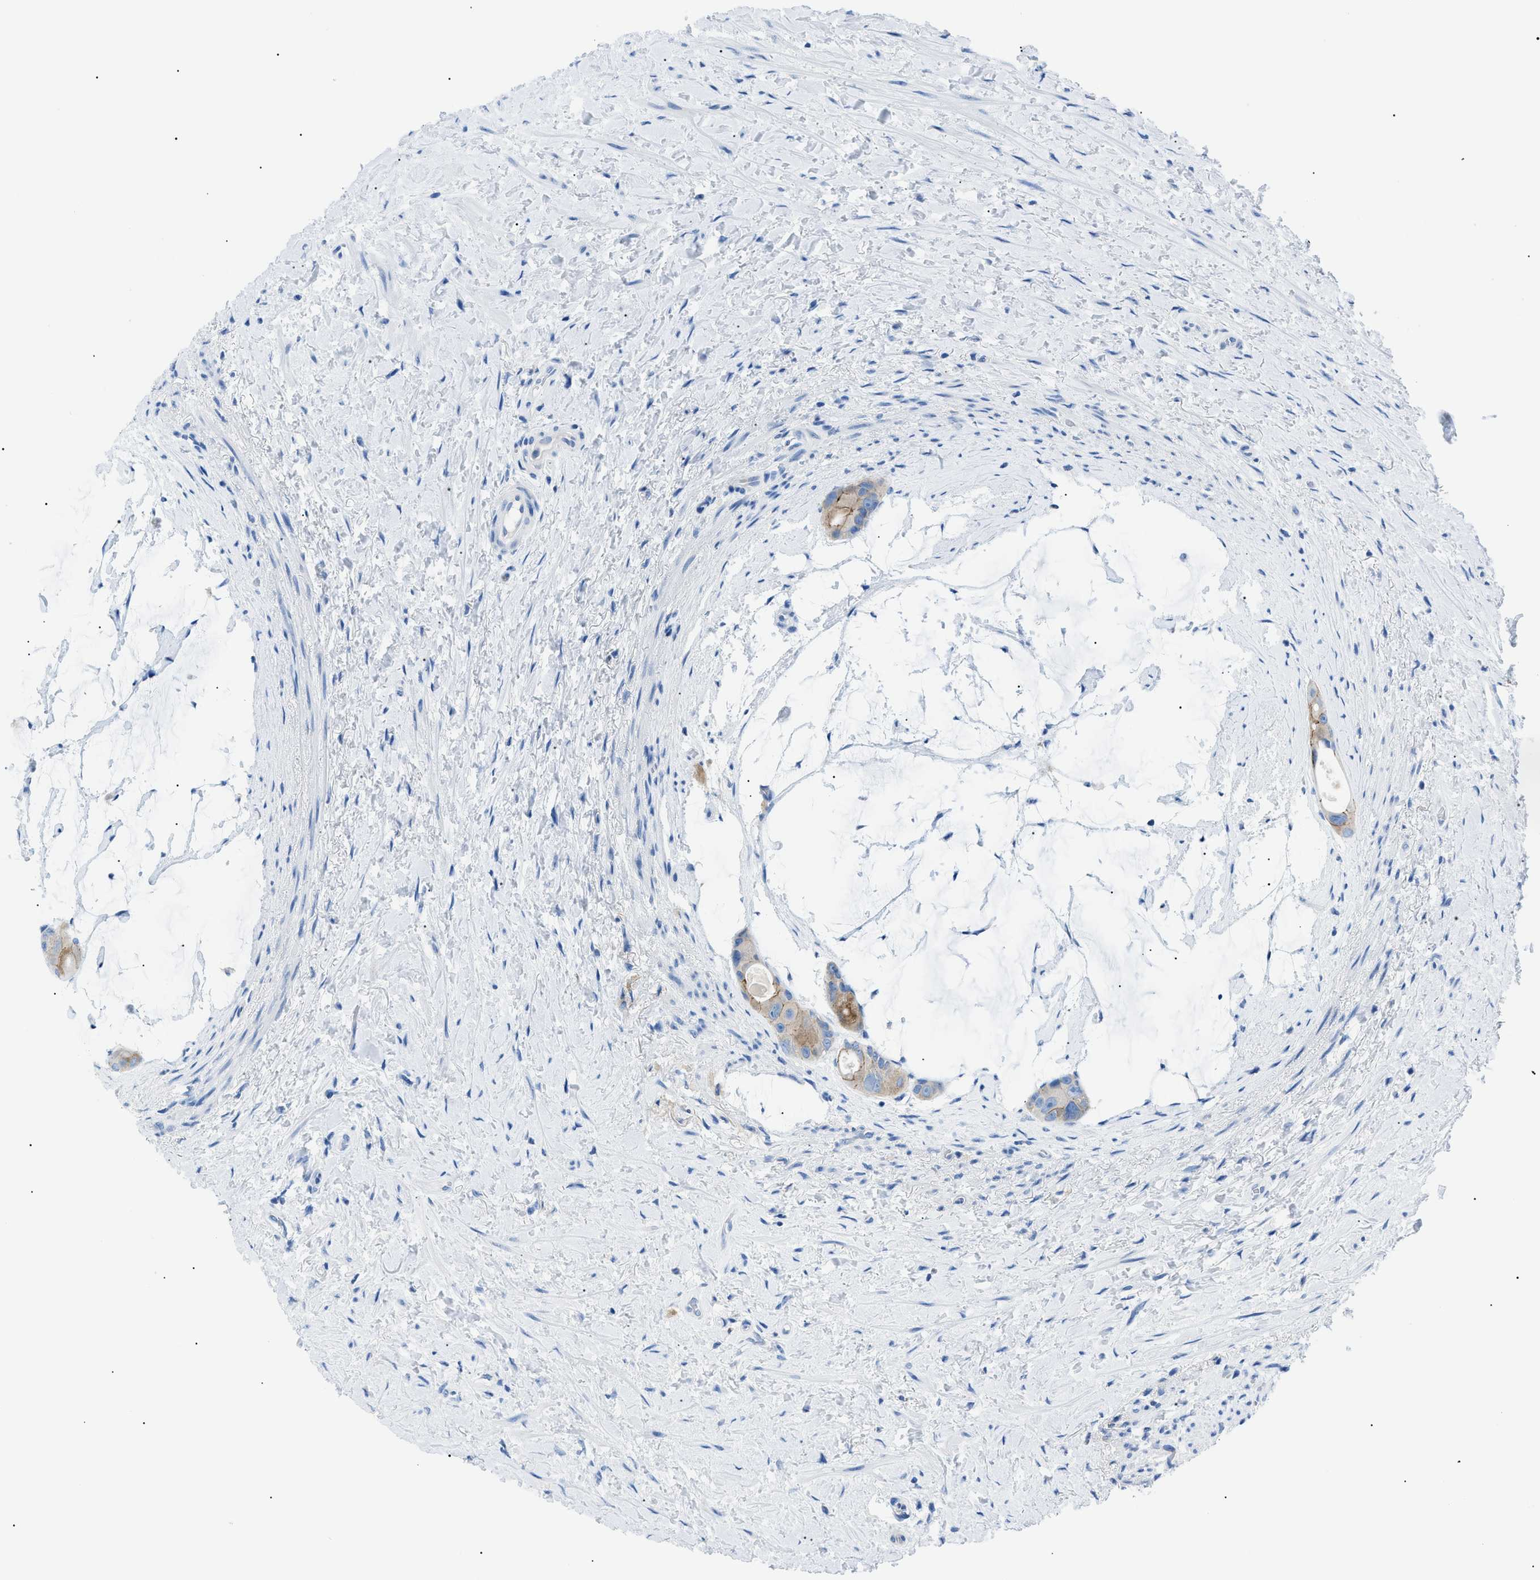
{"staining": {"intensity": "weak", "quantity": "25%-75%", "location": "cytoplasmic/membranous"}, "tissue": "colorectal cancer", "cell_type": "Tumor cells", "image_type": "cancer", "snomed": [{"axis": "morphology", "description": "Adenocarcinoma, NOS"}, {"axis": "topography", "description": "Rectum"}], "caption": "Immunohistochemistry micrograph of colorectal cancer stained for a protein (brown), which exhibits low levels of weak cytoplasmic/membranous staining in approximately 25%-75% of tumor cells.", "gene": "ZDHHC24", "patient": {"sex": "male", "age": 51}}